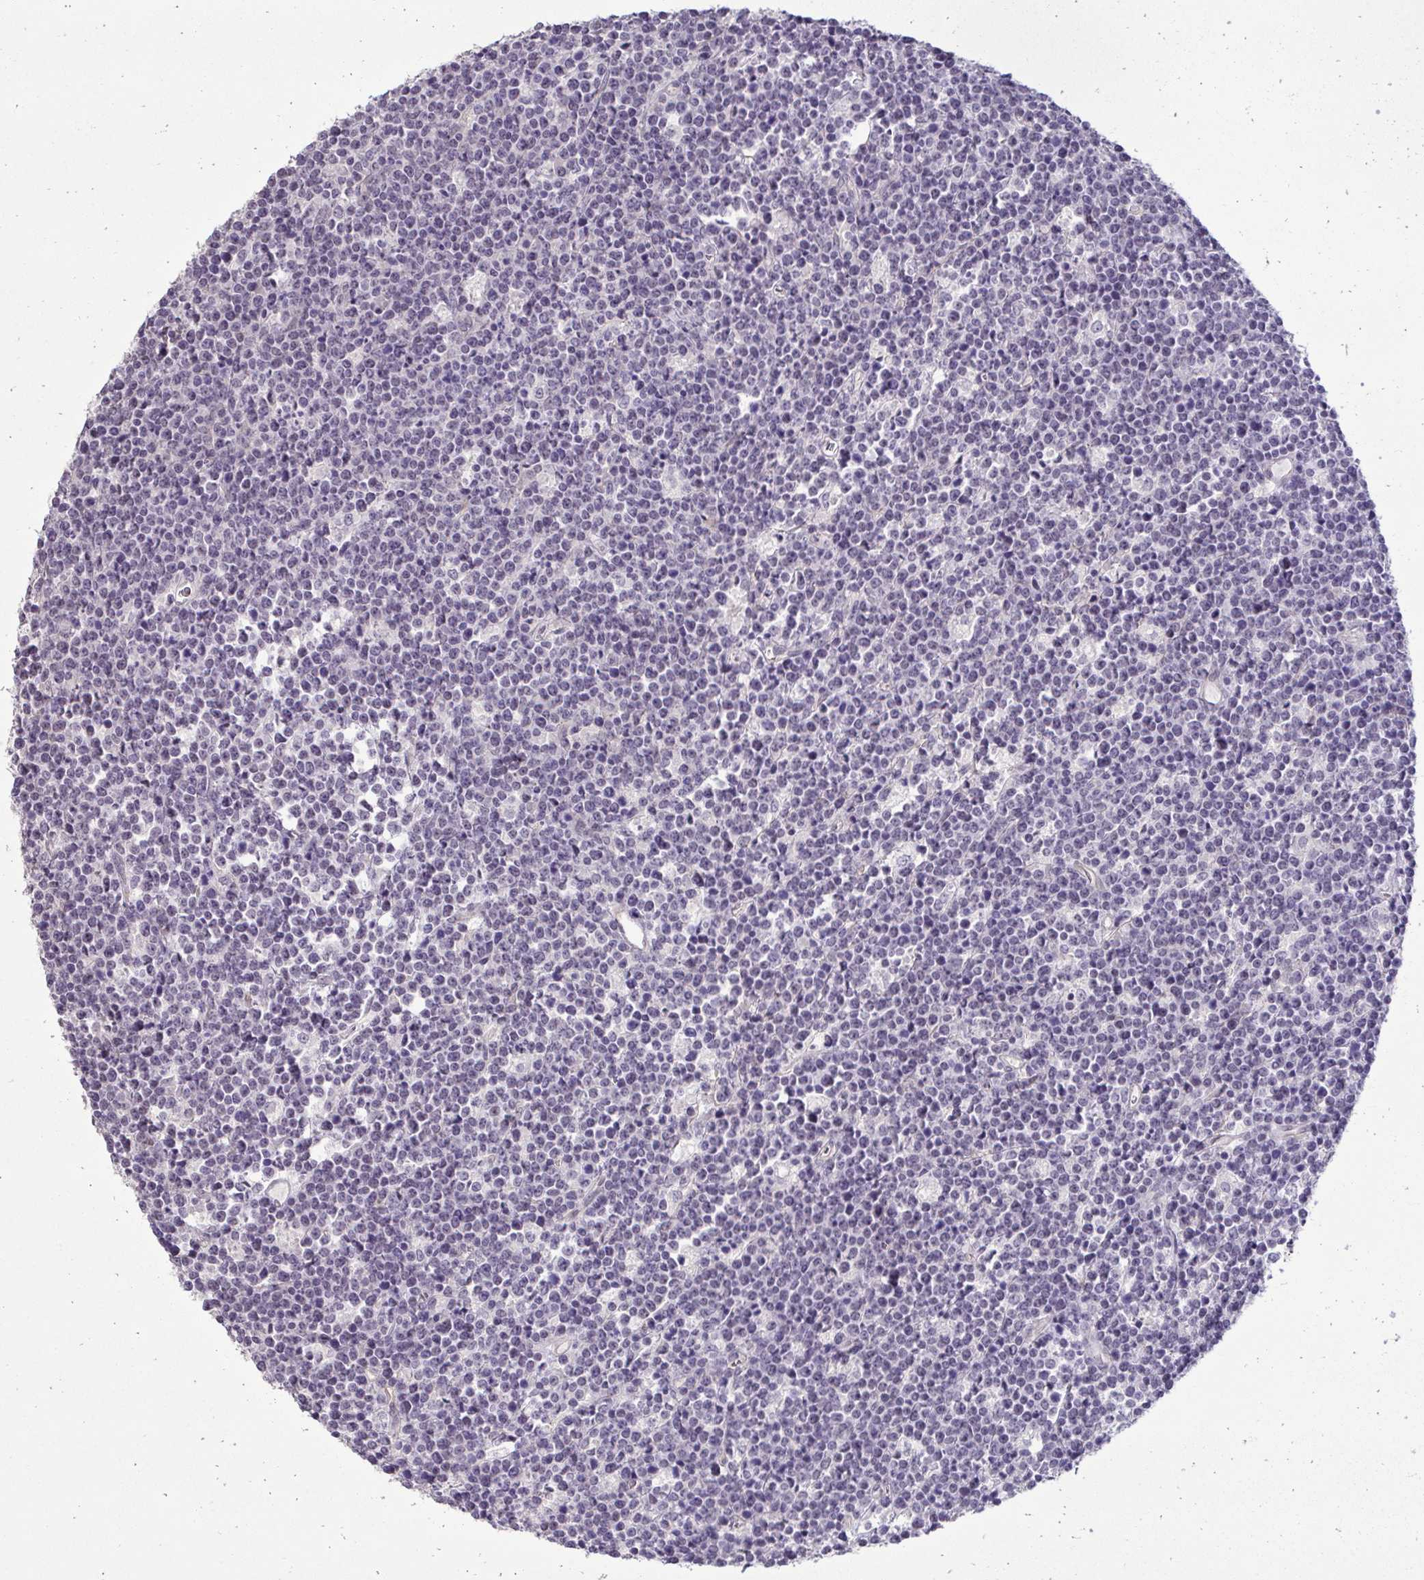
{"staining": {"intensity": "negative", "quantity": "none", "location": "none"}, "tissue": "lymphoma", "cell_type": "Tumor cells", "image_type": "cancer", "snomed": [{"axis": "morphology", "description": "Malignant lymphoma, non-Hodgkin's type, High grade"}, {"axis": "topography", "description": "Ovary"}], "caption": "Tumor cells show no significant protein positivity in lymphoma. The staining is performed using DAB (3,3'-diaminobenzidine) brown chromogen with nuclei counter-stained in using hematoxylin.", "gene": "SLC30A3", "patient": {"sex": "female", "age": 56}}